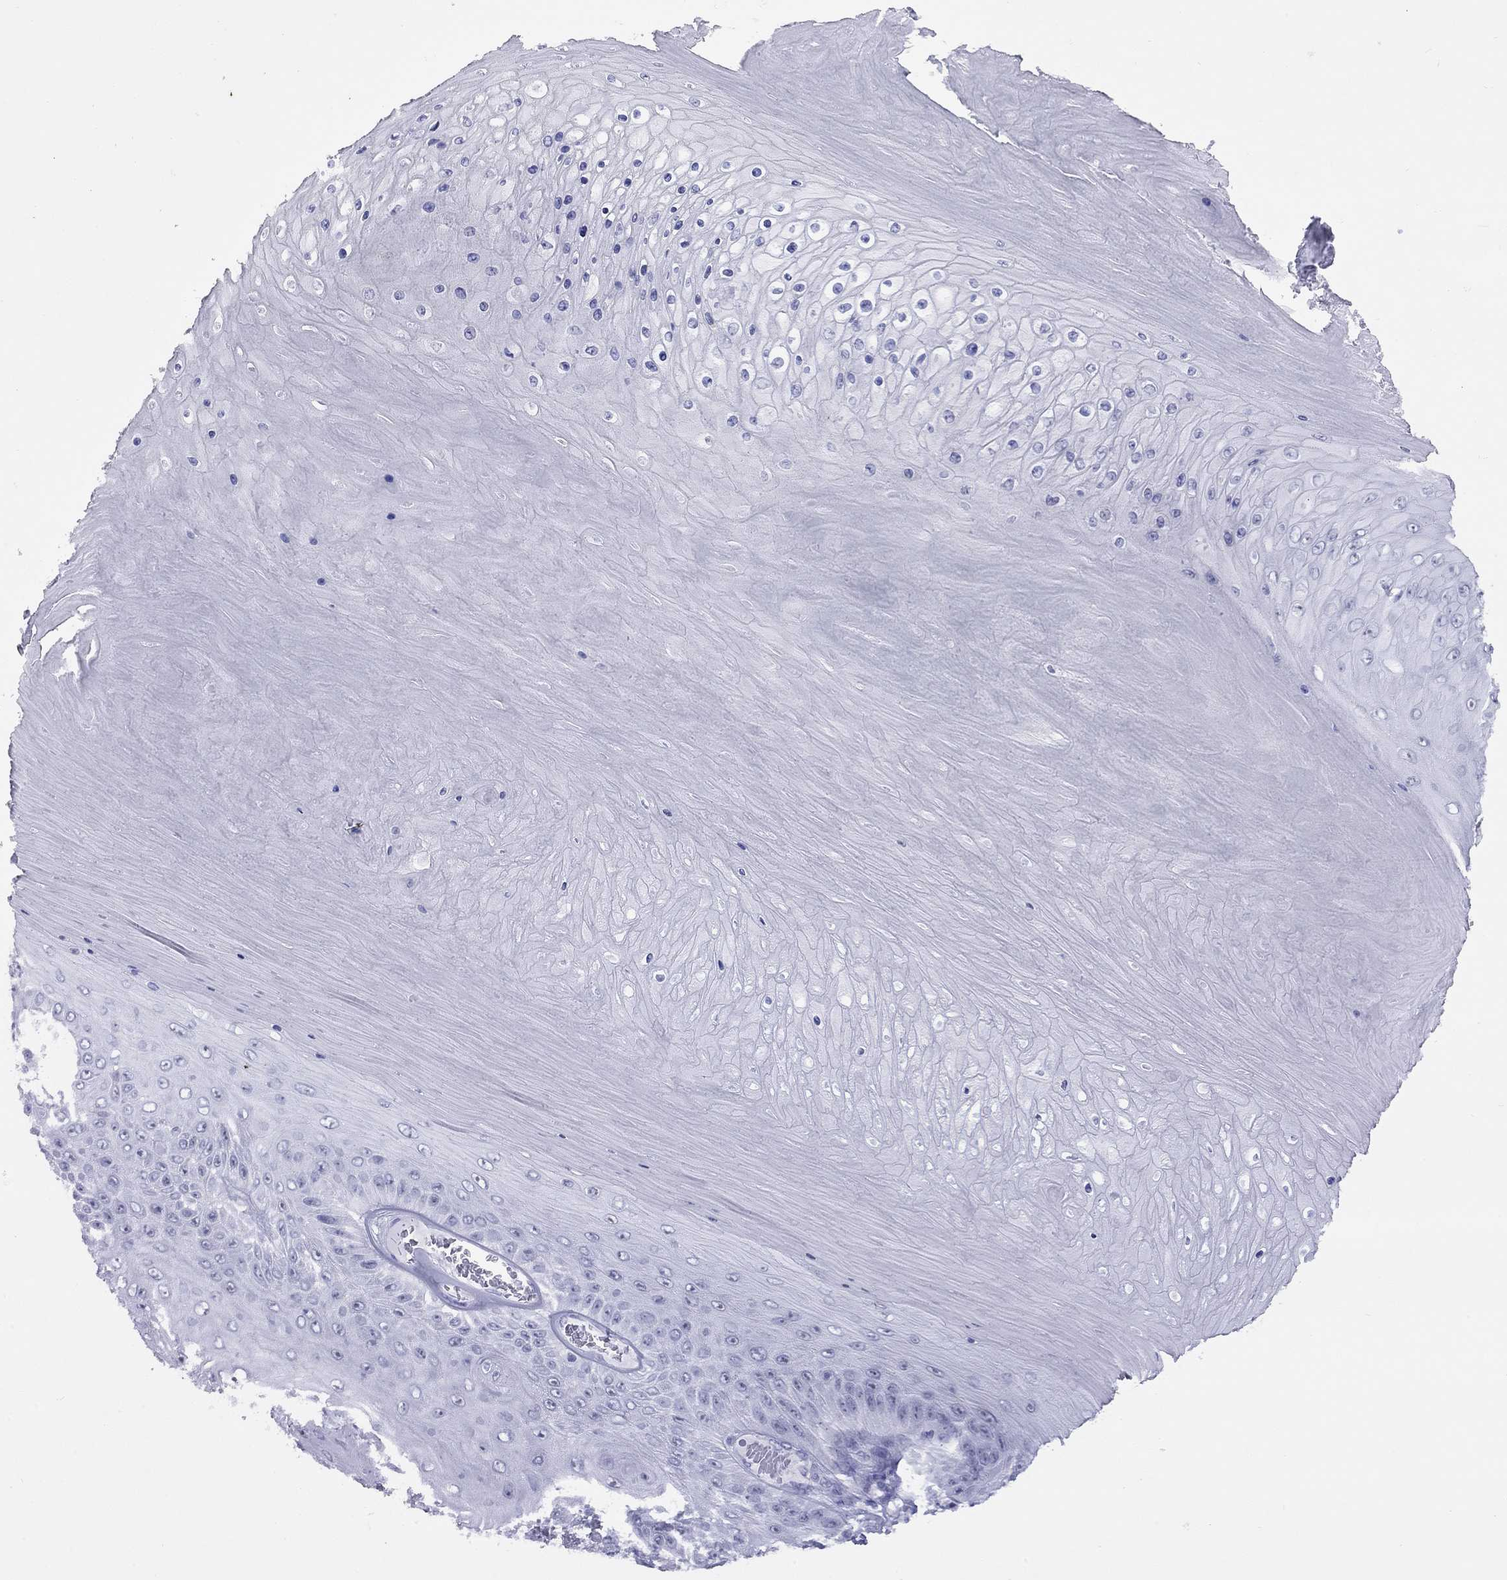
{"staining": {"intensity": "negative", "quantity": "none", "location": "none"}, "tissue": "skin cancer", "cell_type": "Tumor cells", "image_type": "cancer", "snomed": [{"axis": "morphology", "description": "Squamous cell carcinoma, NOS"}, {"axis": "topography", "description": "Skin"}], "caption": "The immunohistochemistry (IHC) photomicrograph has no significant positivity in tumor cells of squamous cell carcinoma (skin) tissue.", "gene": "LYAR", "patient": {"sex": "male", "age": 62}}